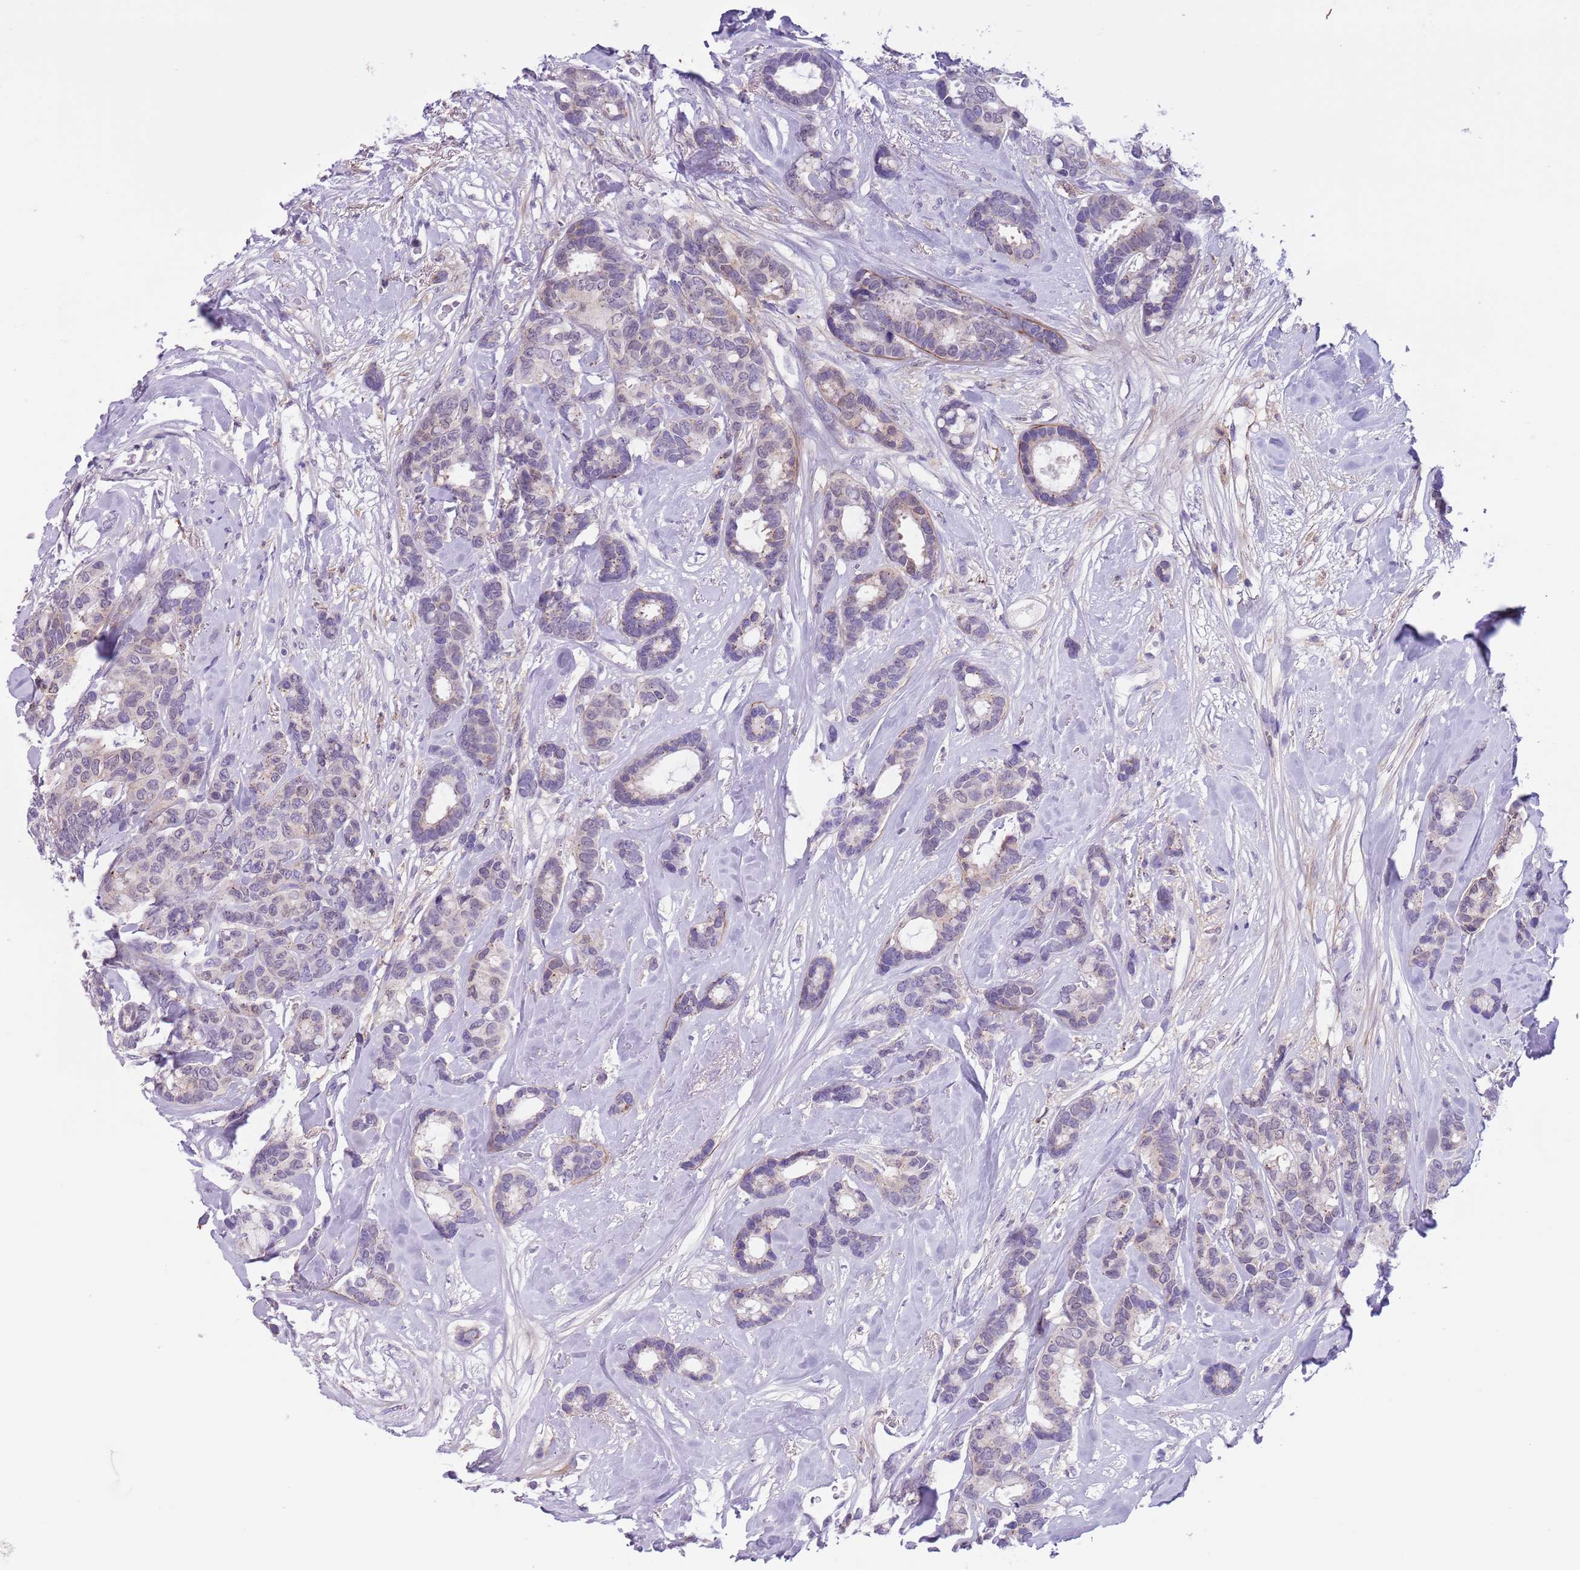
{"staining": {"intensity": "negative", "quantity": "none", "location": "none"}, "tissue": "breast cancer", "cell_type": "Tumor cells", "image_type": "cancer", "snomed": [{"axis": "morphology", "description": "Duct carcinoma"}, {"axis": "topography", "description": "Breast"}], "caption": "DAB immunohistochemical staining of human breast cancer reveals no significant expression in tumor cells.", "gene": "PFKFB2", "patient": {"sex": "female", "age": 87}}